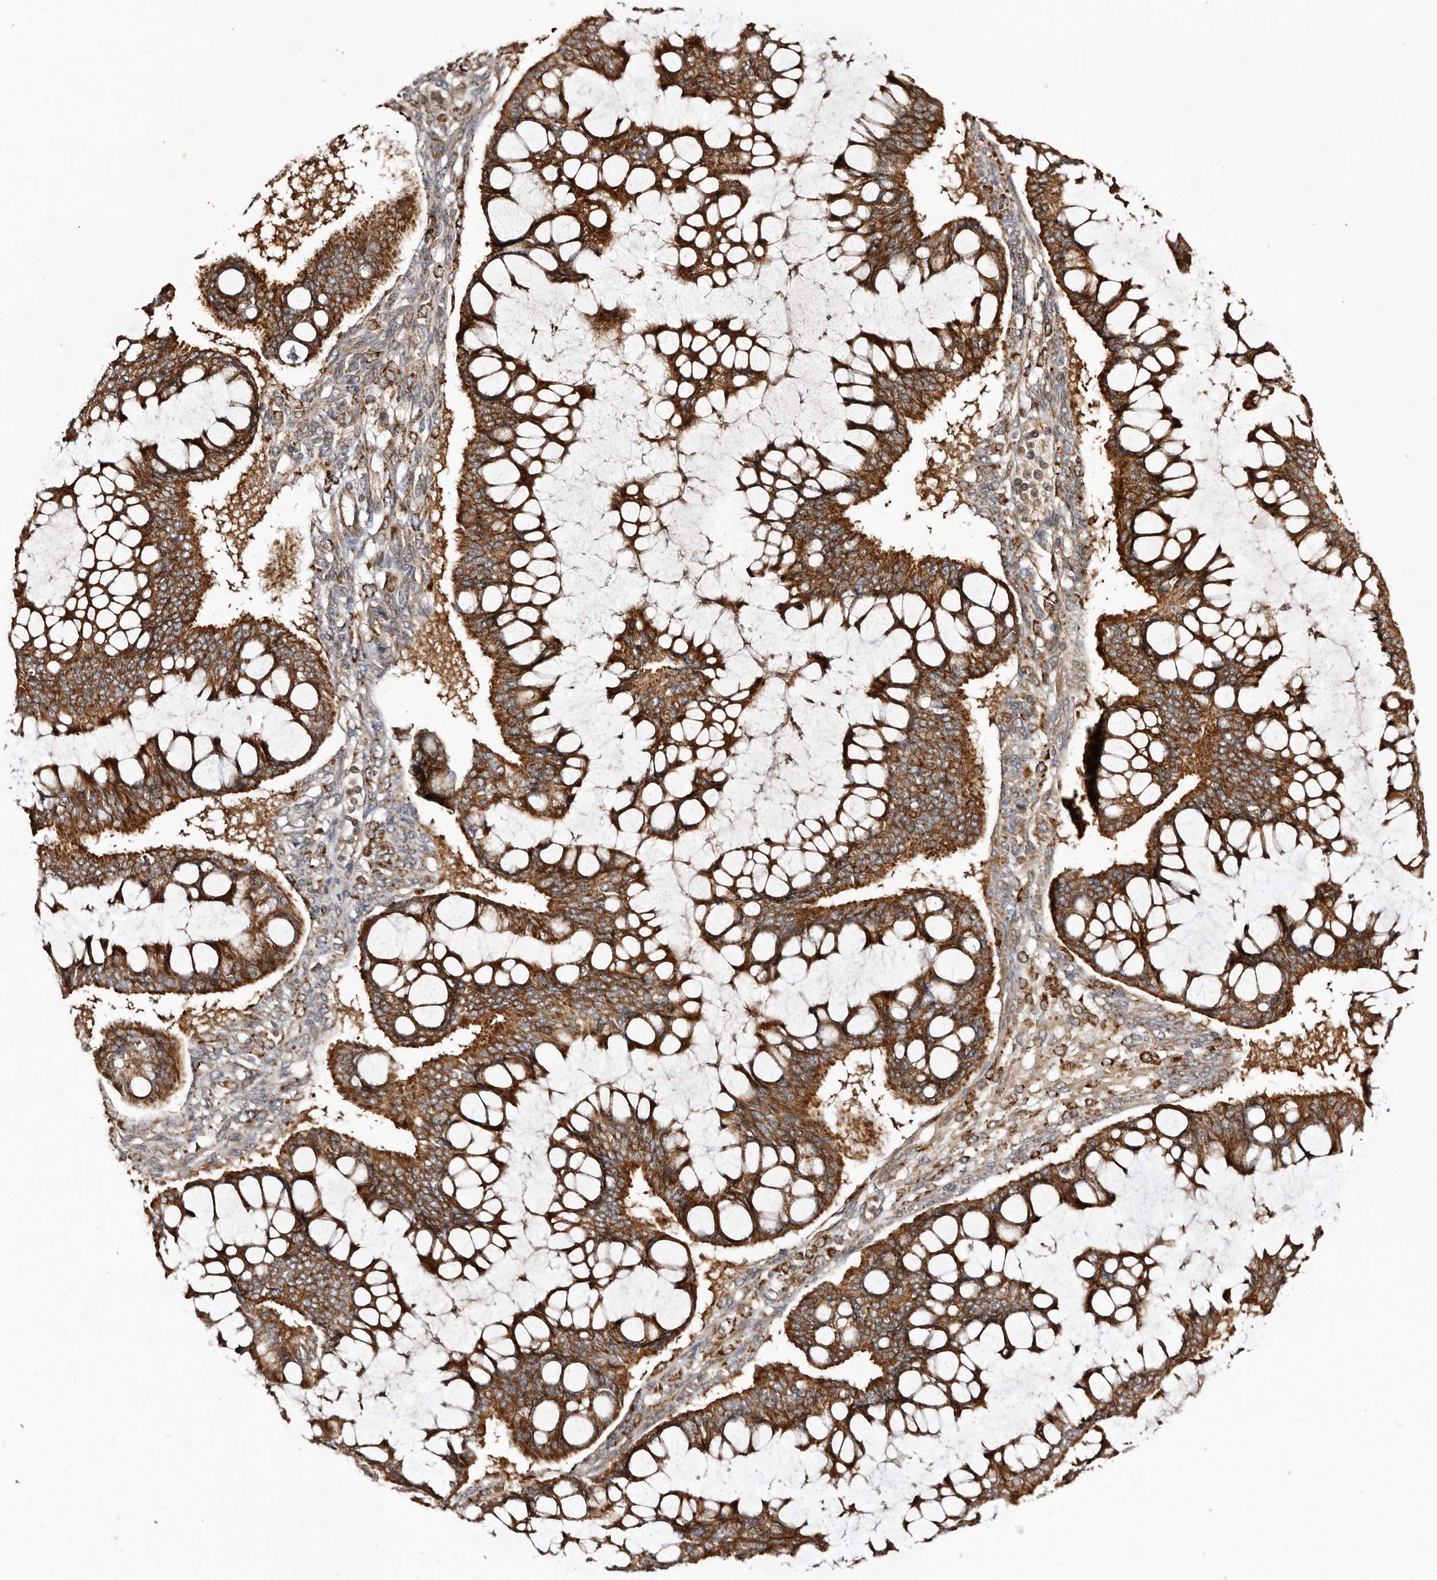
{"staining": {"intensity": "strong", "quantity": ">75%", "location": "cytoplasmic/membranous"}, "tissue": "ovarian cancer", "cell_type": "Tumor cells", "image_type": "cancer", "snomed": [{"axis": "morphology", "description": "Cystadenocarcinoma, mucinous, NOS"}, {"axis": "topography", "description": "Ovary"}], "caption": "Ovarian cancer stained with a protein marker shows strong staining in tumor cells.", "gene": "MACC1", "patient": {"sex": "female", "age": 73}}